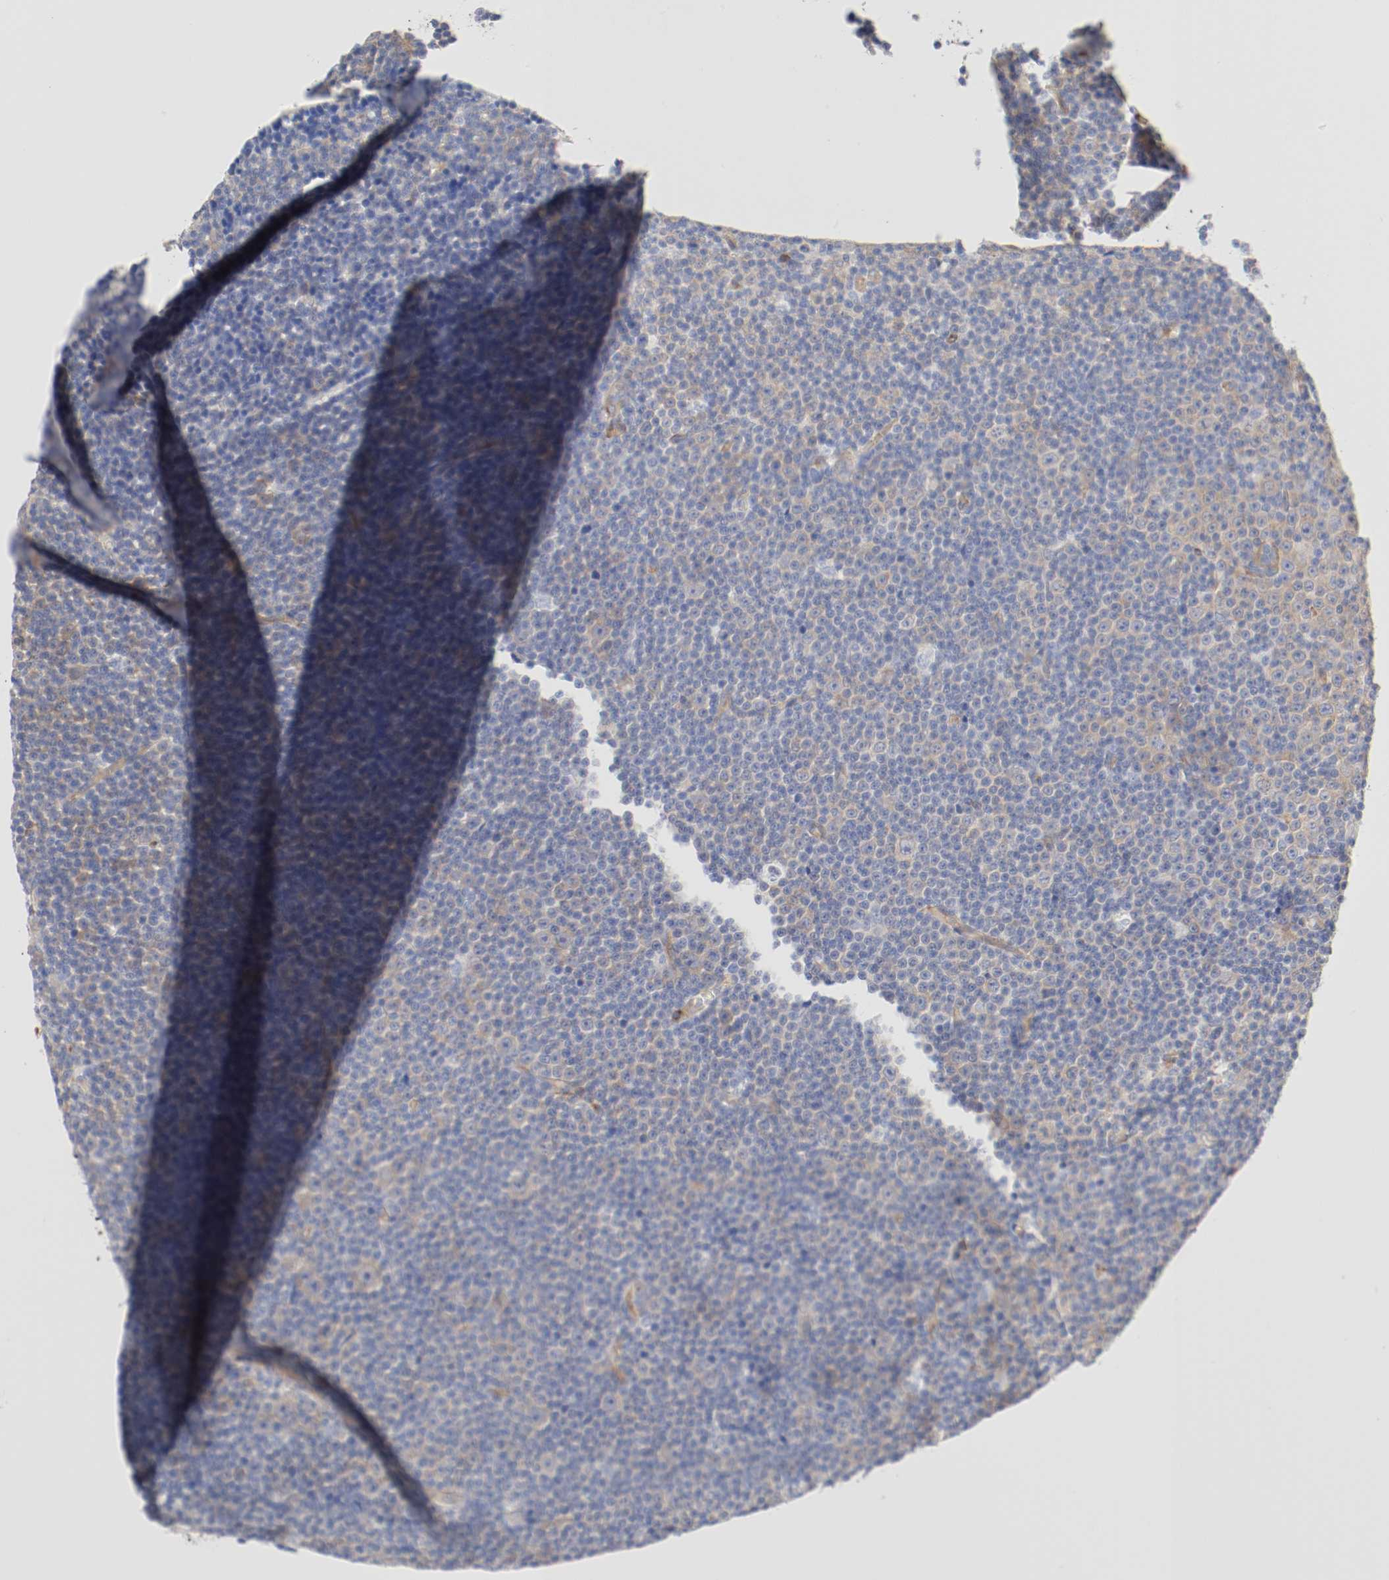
{"staining": {"intensity": "moderate", "quantity": ">75%", "location": "cytoplasmic/membranous"}, "tissue": "lymphoma", "cell_type": "Tumor cells", "image_type": "cancer", "snomed": [{"axis": "morphology", "description": "Malignant lymphoma, non-Hodgkin's type, Low grade"}, {"axis": "topography", "description": "Lymph node"}], "caption": "Immunohistochemical staining of human low-grade malignant lymphoma, non-Hodgkin's type demonstrates moderate cytoplasmic/membranous protein expression in approximately >75% of tumor cells. (DAB IHC with brightfield microscopy, high magnification).", "gene": "GIT1", "patient": {"sex": "female", "age": 67}}